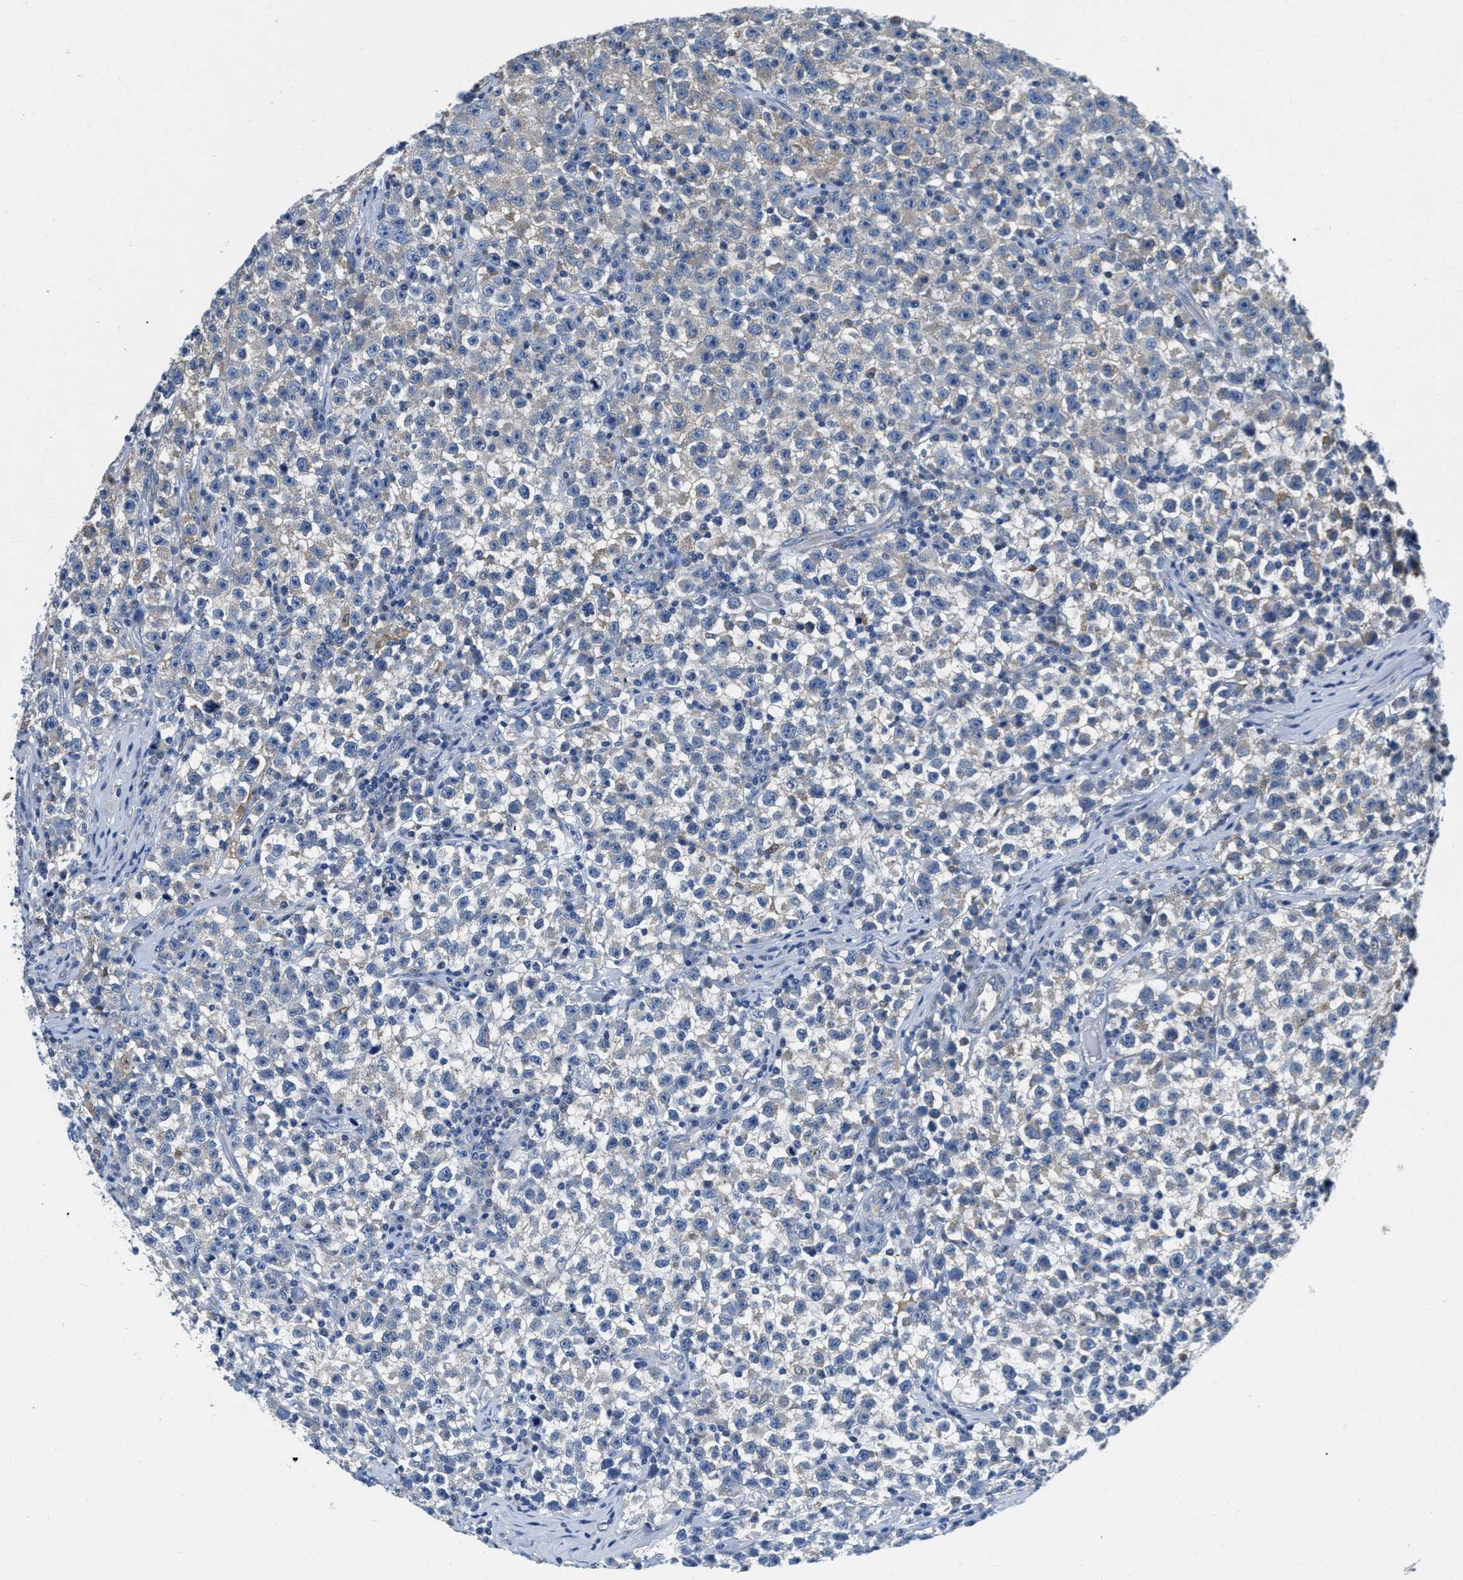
{"staining": {"intensity": "moderate", "quantity": "25%-75%", "location": "cytoplasmic/membranous"}, "tissue": "testis cancer", "cell_type": "Tumor cells", "image_type": "cancer", "snomed": [{"axis": "morphology", "description": "Seminoma, NOS"}, {"axis": "topography", "description": "Testis"}], "caption": "Testis cancer (seminoma) was stained to show a protein in brown. There is medium levels of moderate cytoplasmic/membranous staining in about 25%-75% of tumor cells.", "gene": "EIF2AK2", "patient": {"sex": "male", "age": 22}}